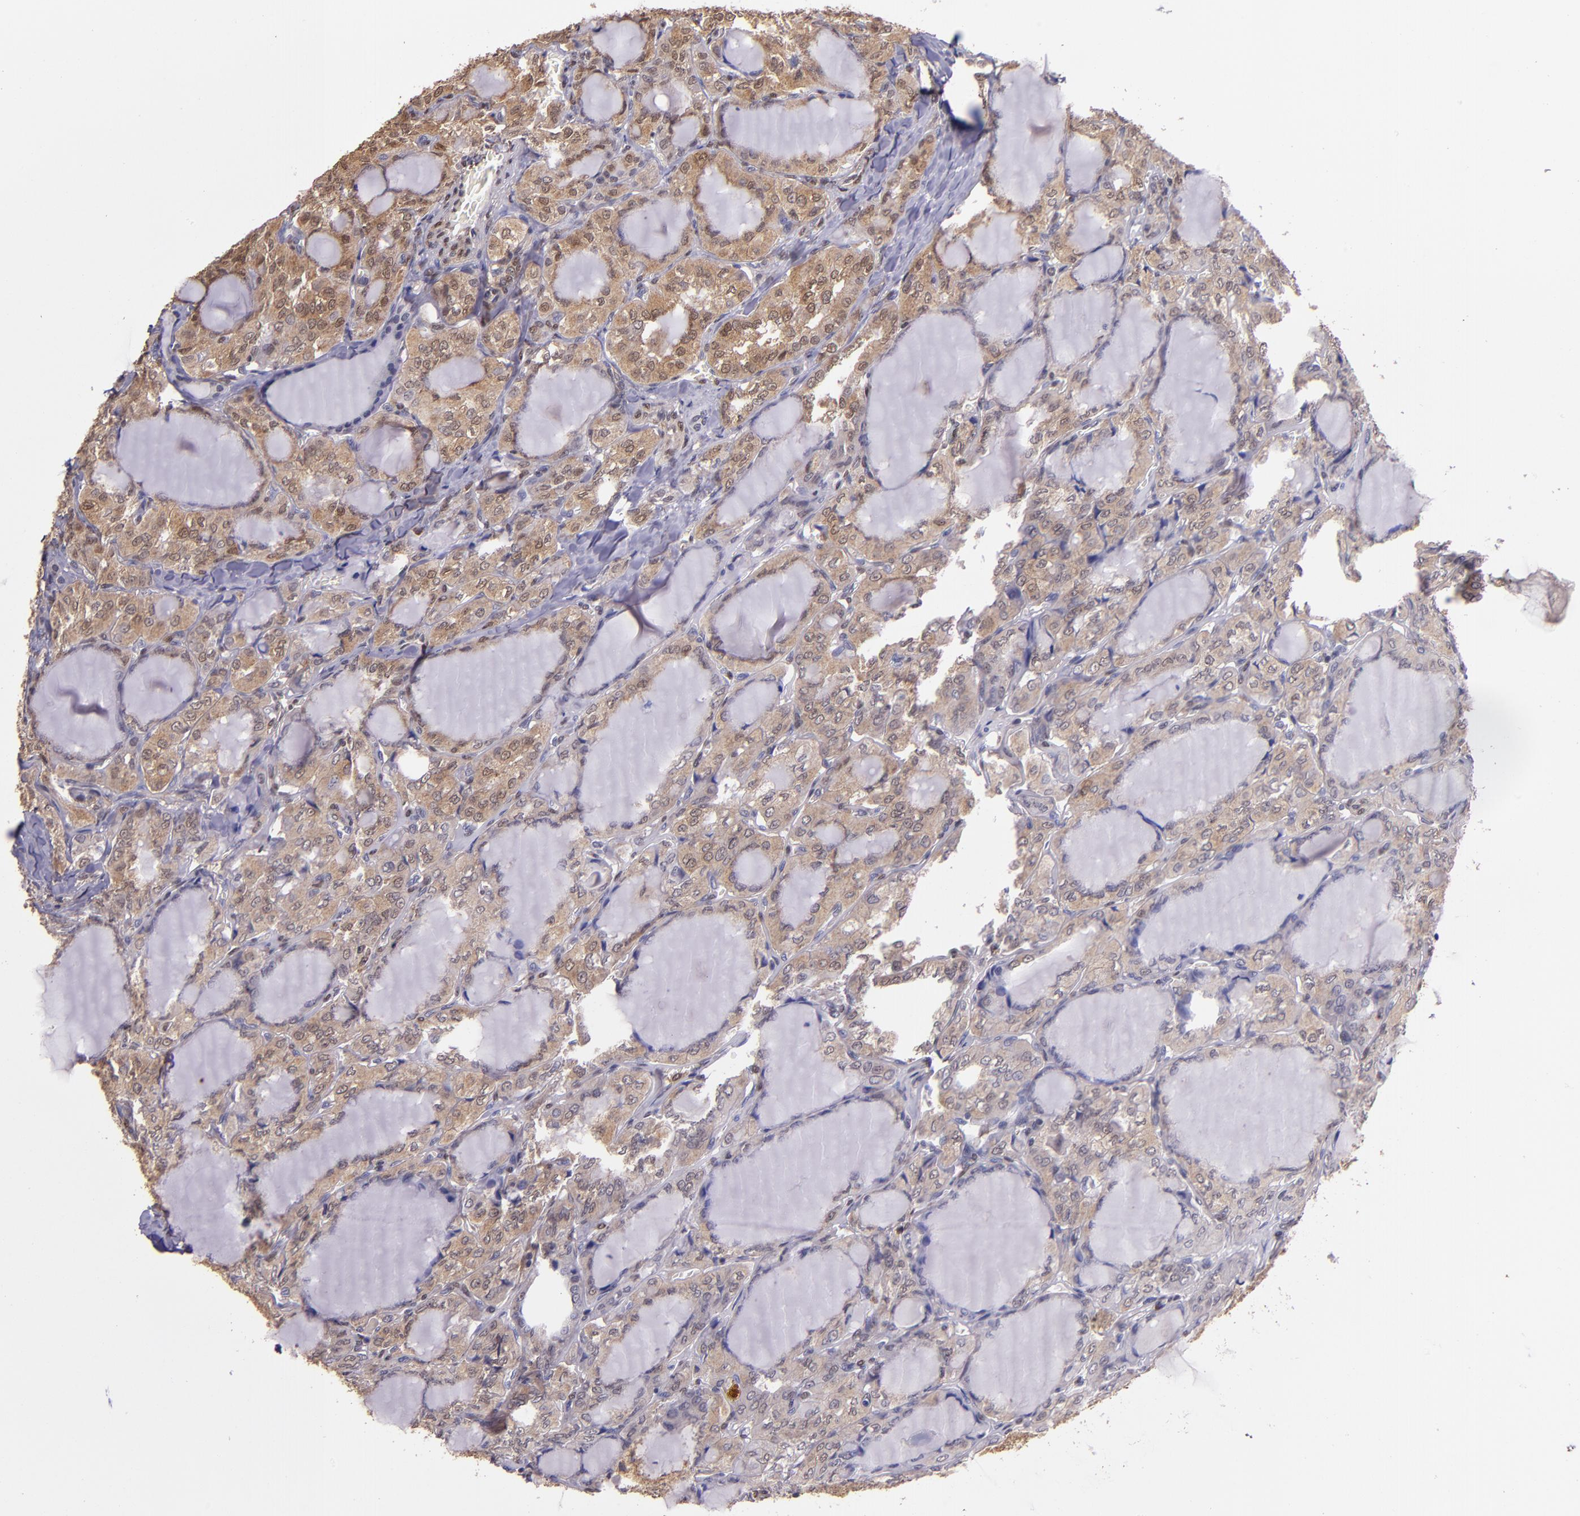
{"staining": {"intensity": "weak", "quantity": ">75%", "location": "cytoplasmic/membranous"}, "tissue": "thyroid cancer", "cell_type": "Tumor cells", "image_type": "cancer", "snomed": [{"axis": "morphology", "description": "Papillary adenocarcinoma, NOS"}, {"axis": "topography", "description": "Thyroid gland"}], "caption": "A low amount of weak cytoplasmic/membranous staining is present in about >75% of tumor cells in thyroid cancer (papillary adenocarcinoma) tissue.", "gene": "STAT6", "patient": {"sex": "male", "age": 20}}